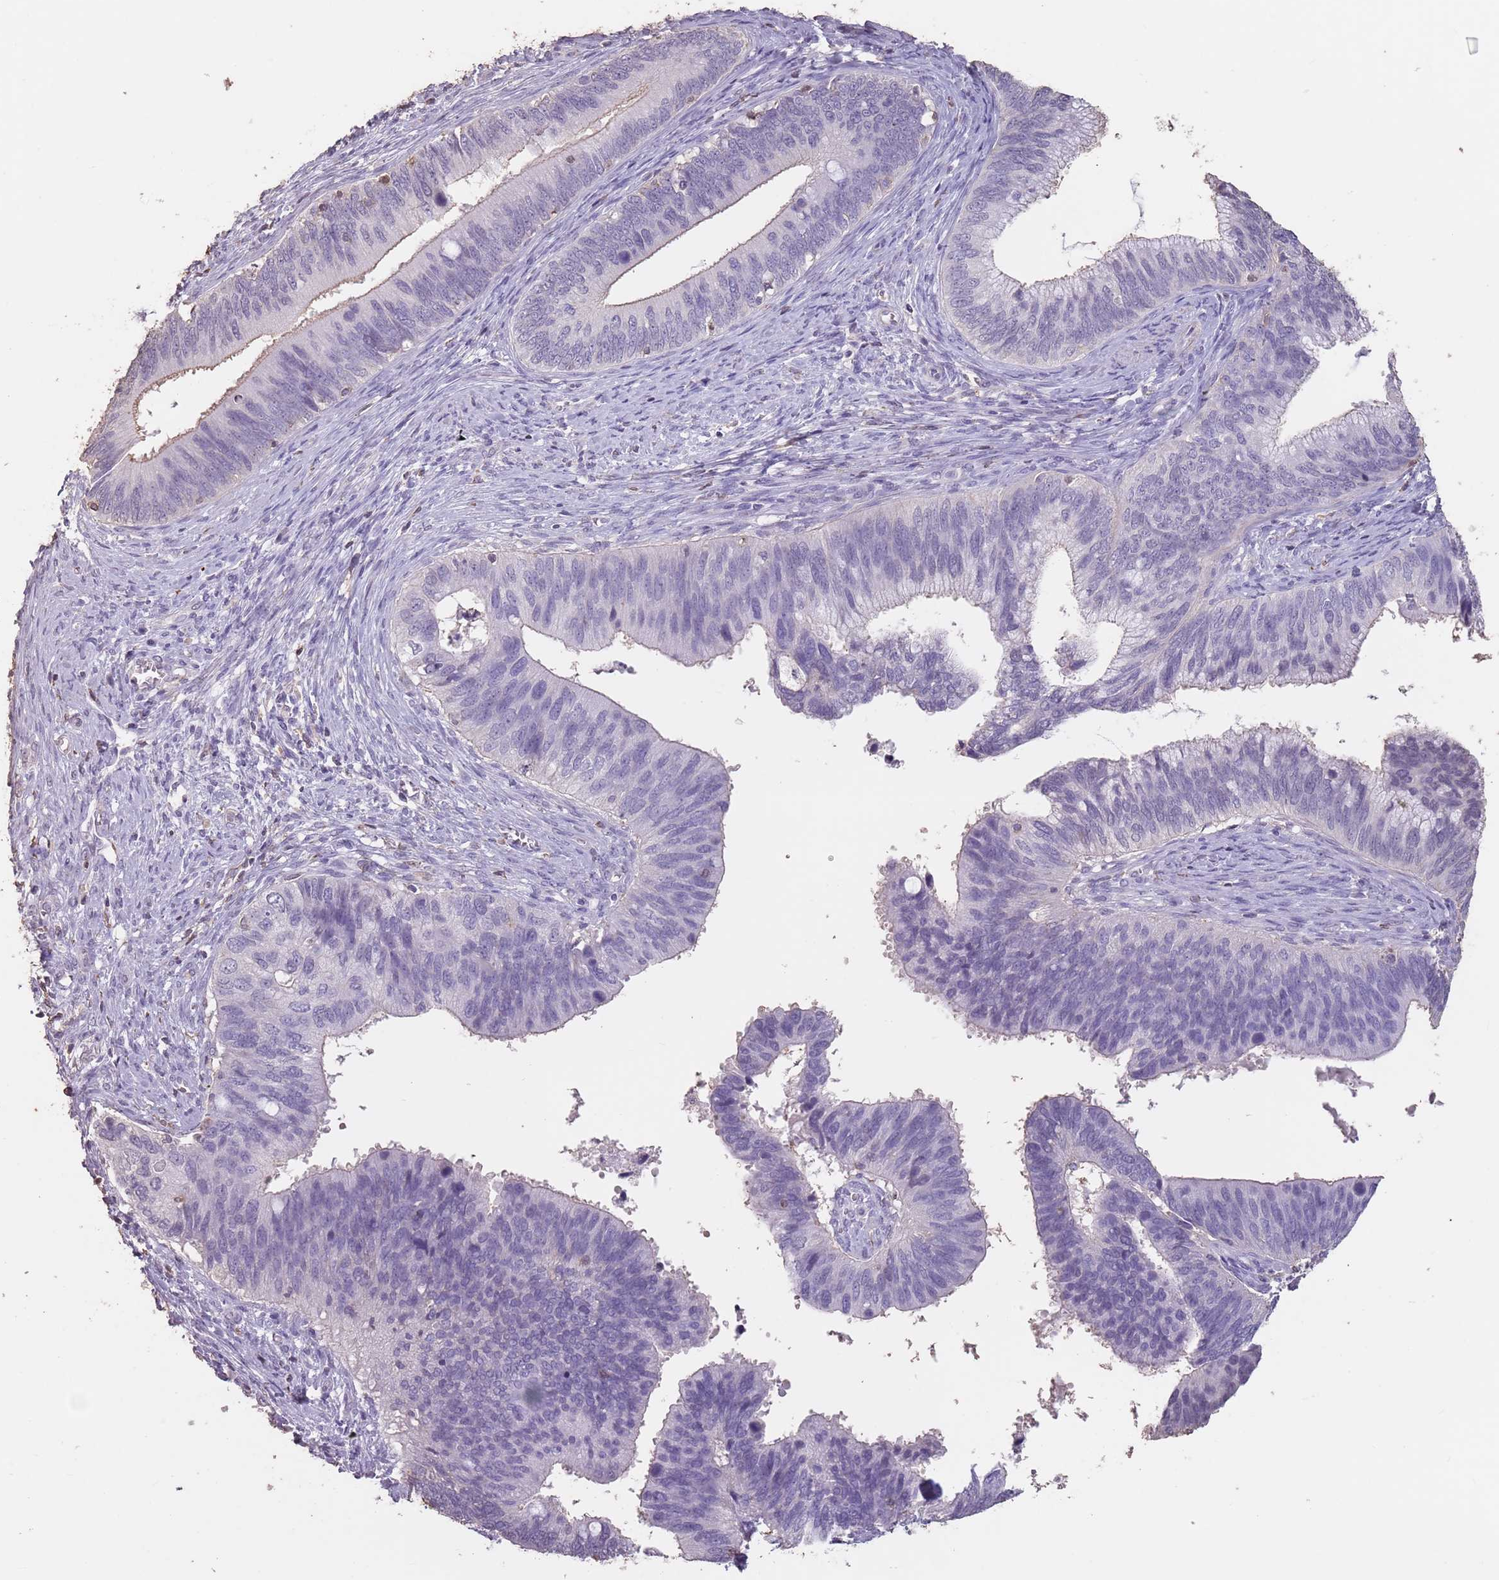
{"staining": {"intensity": "negative", "quantity": "none", "location": "none"}, "tissue": "cervical cancer", "cell_type": "Tumor cells", "image_type": "cancer", "snomed": [{"axis": "morphology", "description": "Adenocarcinoma, NOS"}, {"axis": "topography", "description": "Cervix"}], "caption": "The photomicrograph displays no staining of tumor cells in cervical cancer (adenocarcinoma). (Stains: DAB IHC with hematoxylin counter stain, Microscopy: brightfield microscopy at high magnification).", "gene": "SUN5", "patient": {"sex": "female", "age": 42}}